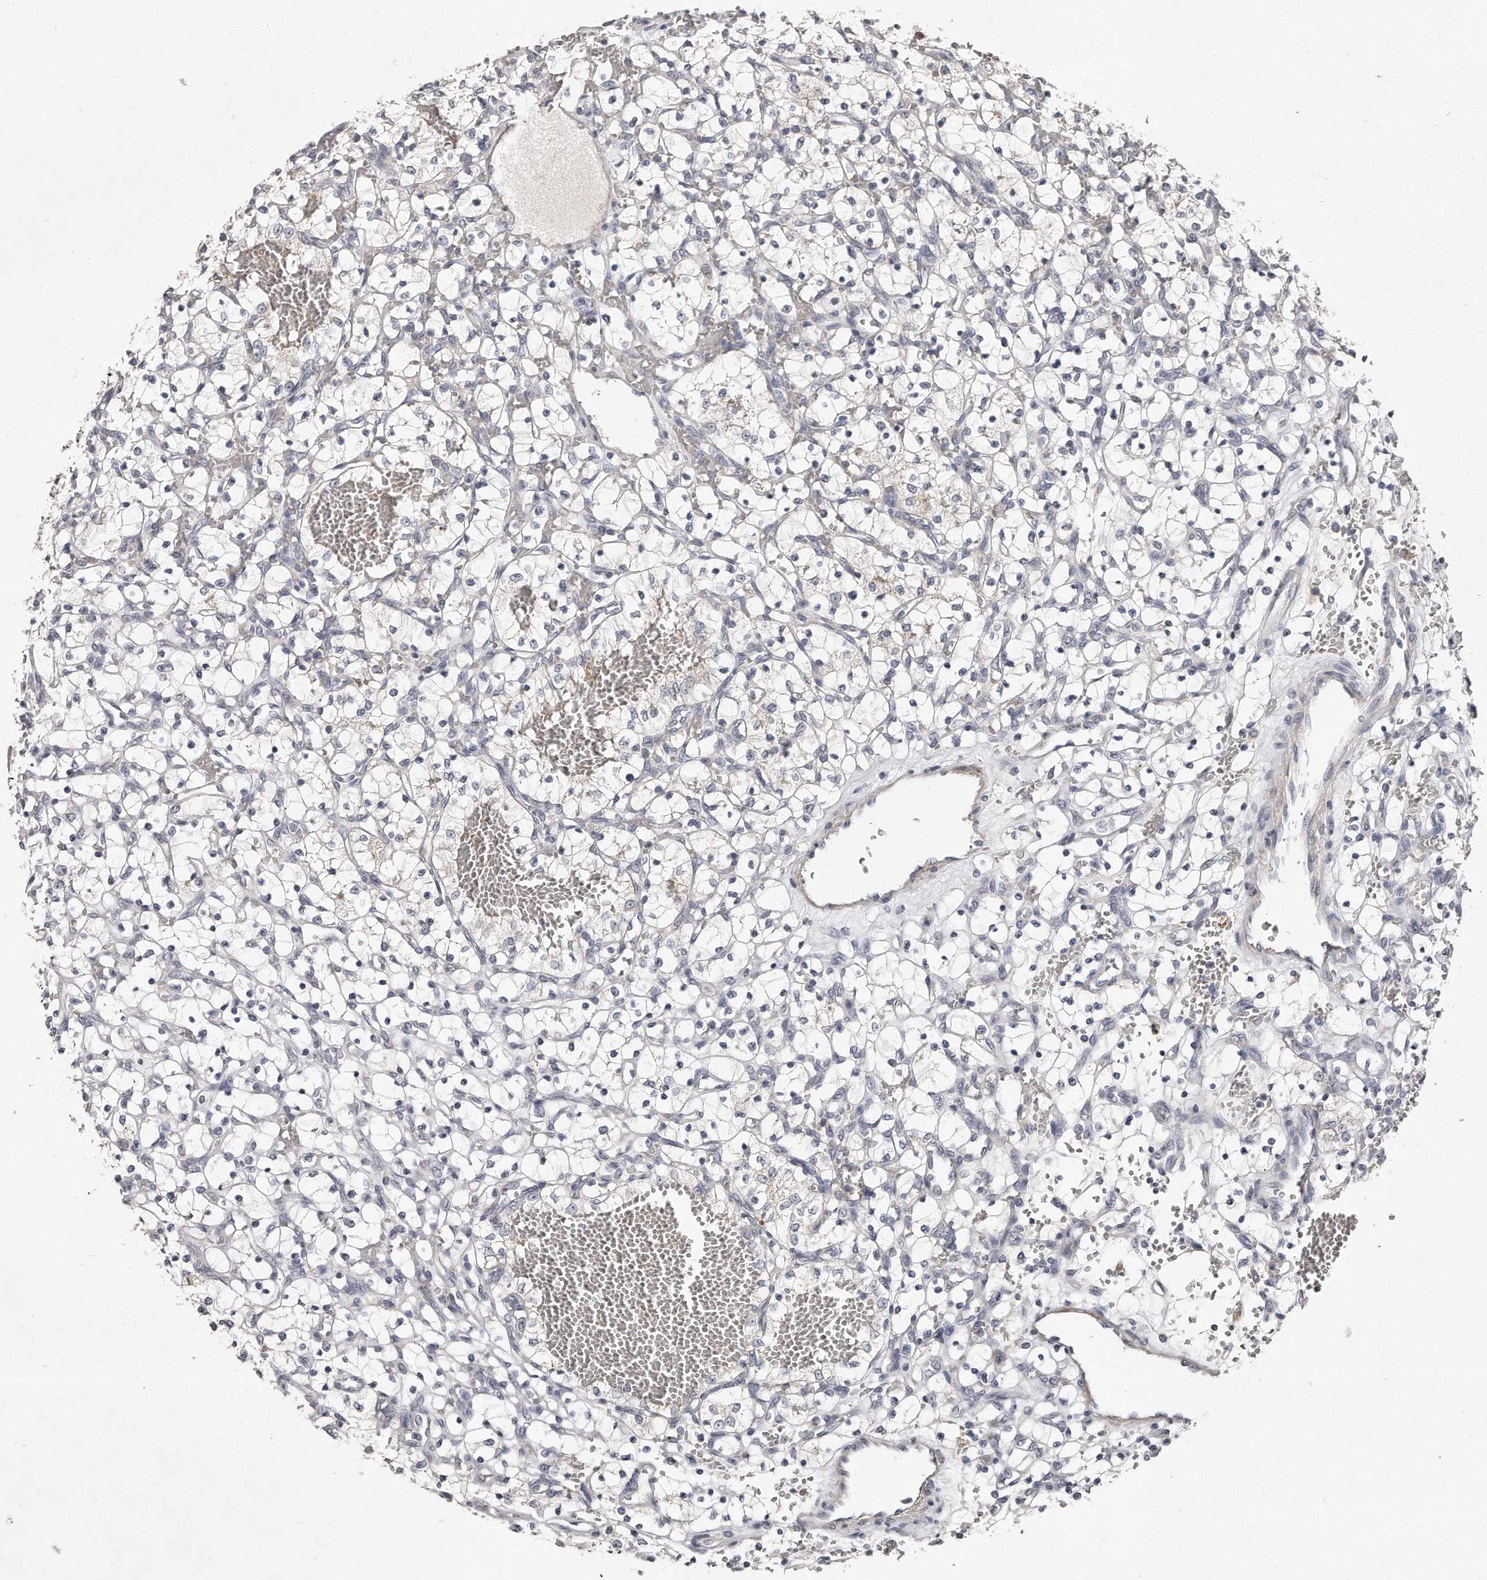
{"staining": {"intensity": "negative", "quantity": "none", "location": "none"}, "tissue": "renal cancer", "cell_type": "Tumor cells", "image_type": "cancer", "snomed": [{"axis": "morphology", "description": "Adenocarcinoma, NOS"}, {"axis": "topography", "description": "Kidney"}], "caption": "Tumor cells show no significant protein positivity in renal adenocarcinoma.", "gene": "TECR", "patient": {"sex": "female", "age": 69}}